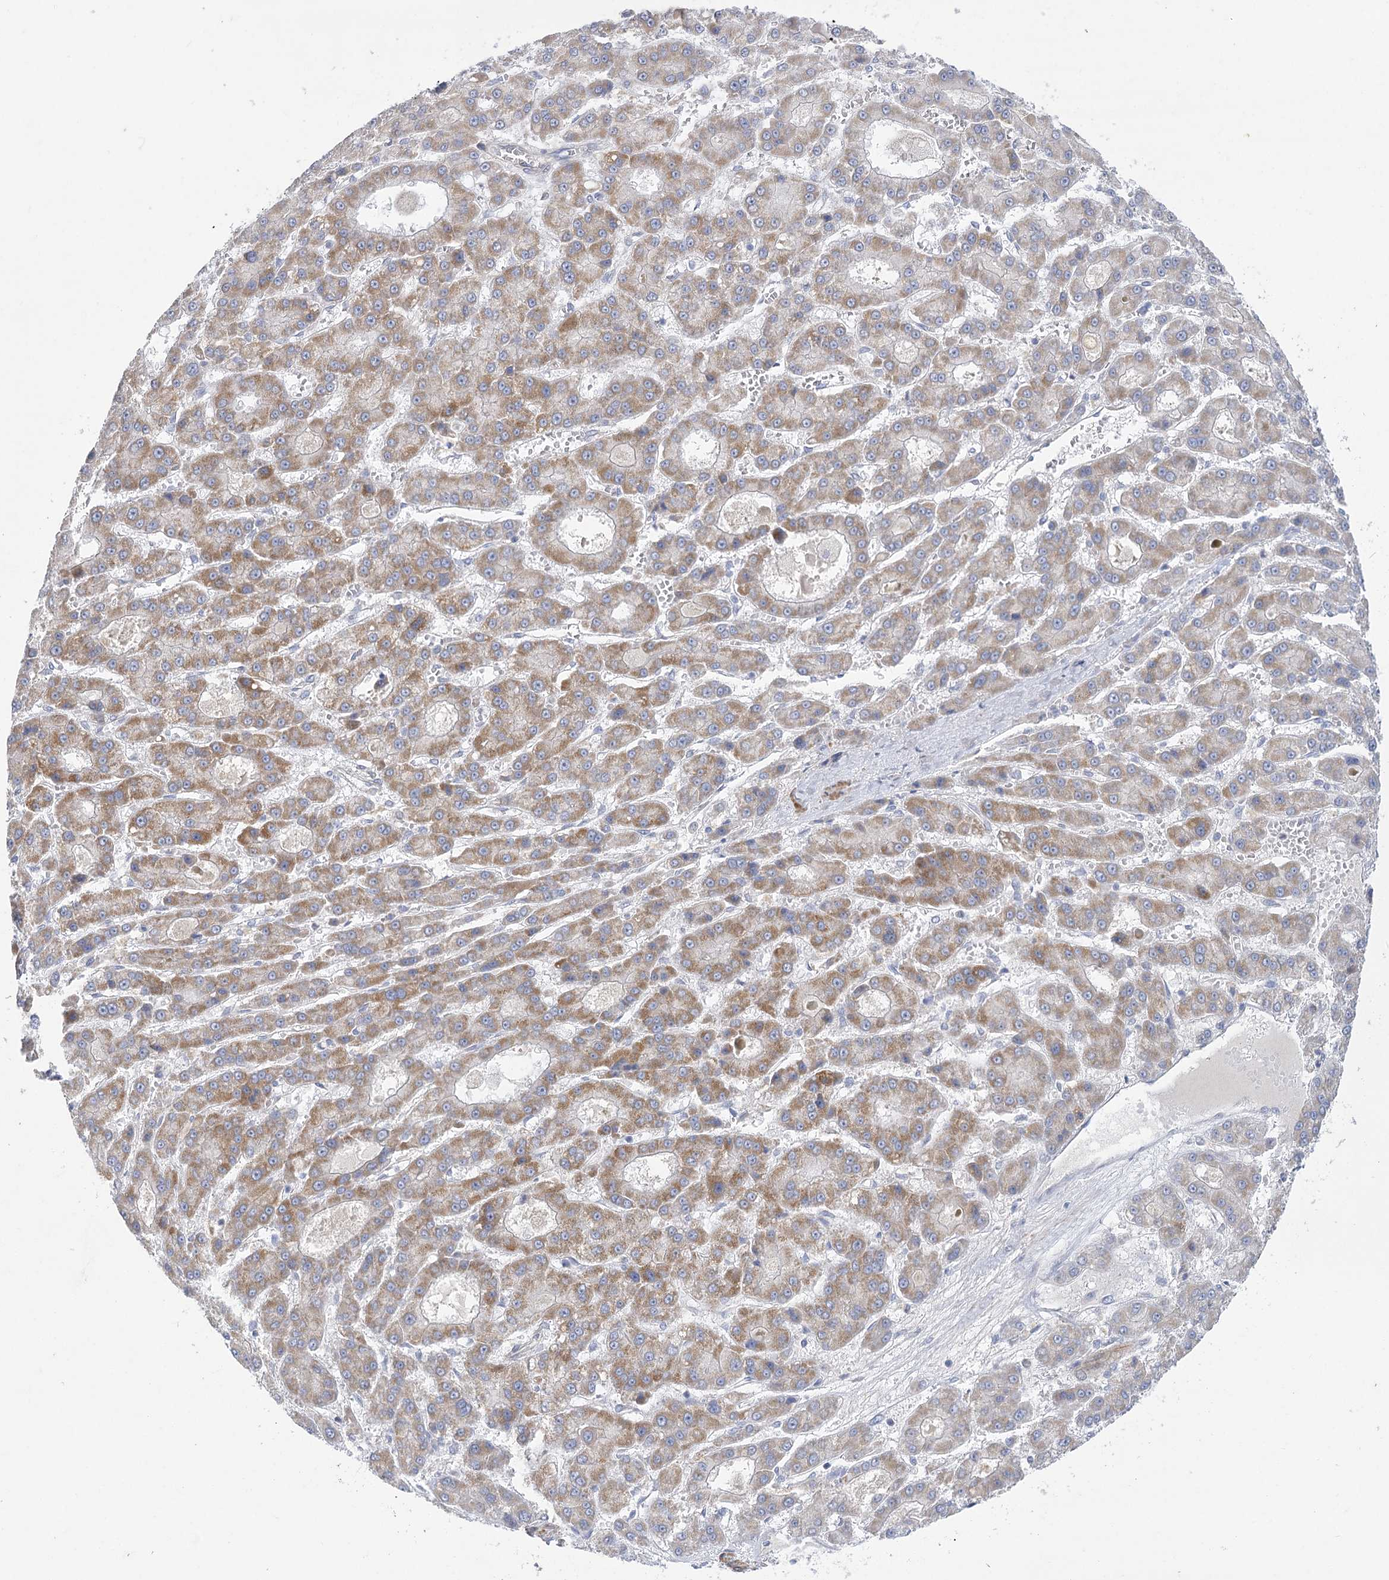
{"staining": {"intensity": "moderate", "quantity": ">75%", "location": "cytoplasmic/membranous"}, "tissue": "liver cancer", "cell_type": "Tumor cells", "image_type": "cancer", "snomed": [{"axis": "morphology", "description": "Carcinoma, Hepatocellular, NOS"}, {"axis": "topography", "description": "Liver"}], "caption": "This is a micrograph of immunohistochemistry staining of hepatocellular carcinoma (liver), which shows moderate positivity in the cytoplasmic/membranous of tumor cells.", "gene": "DHTKD1", "patient": {"sex": "male", "age": 70}}